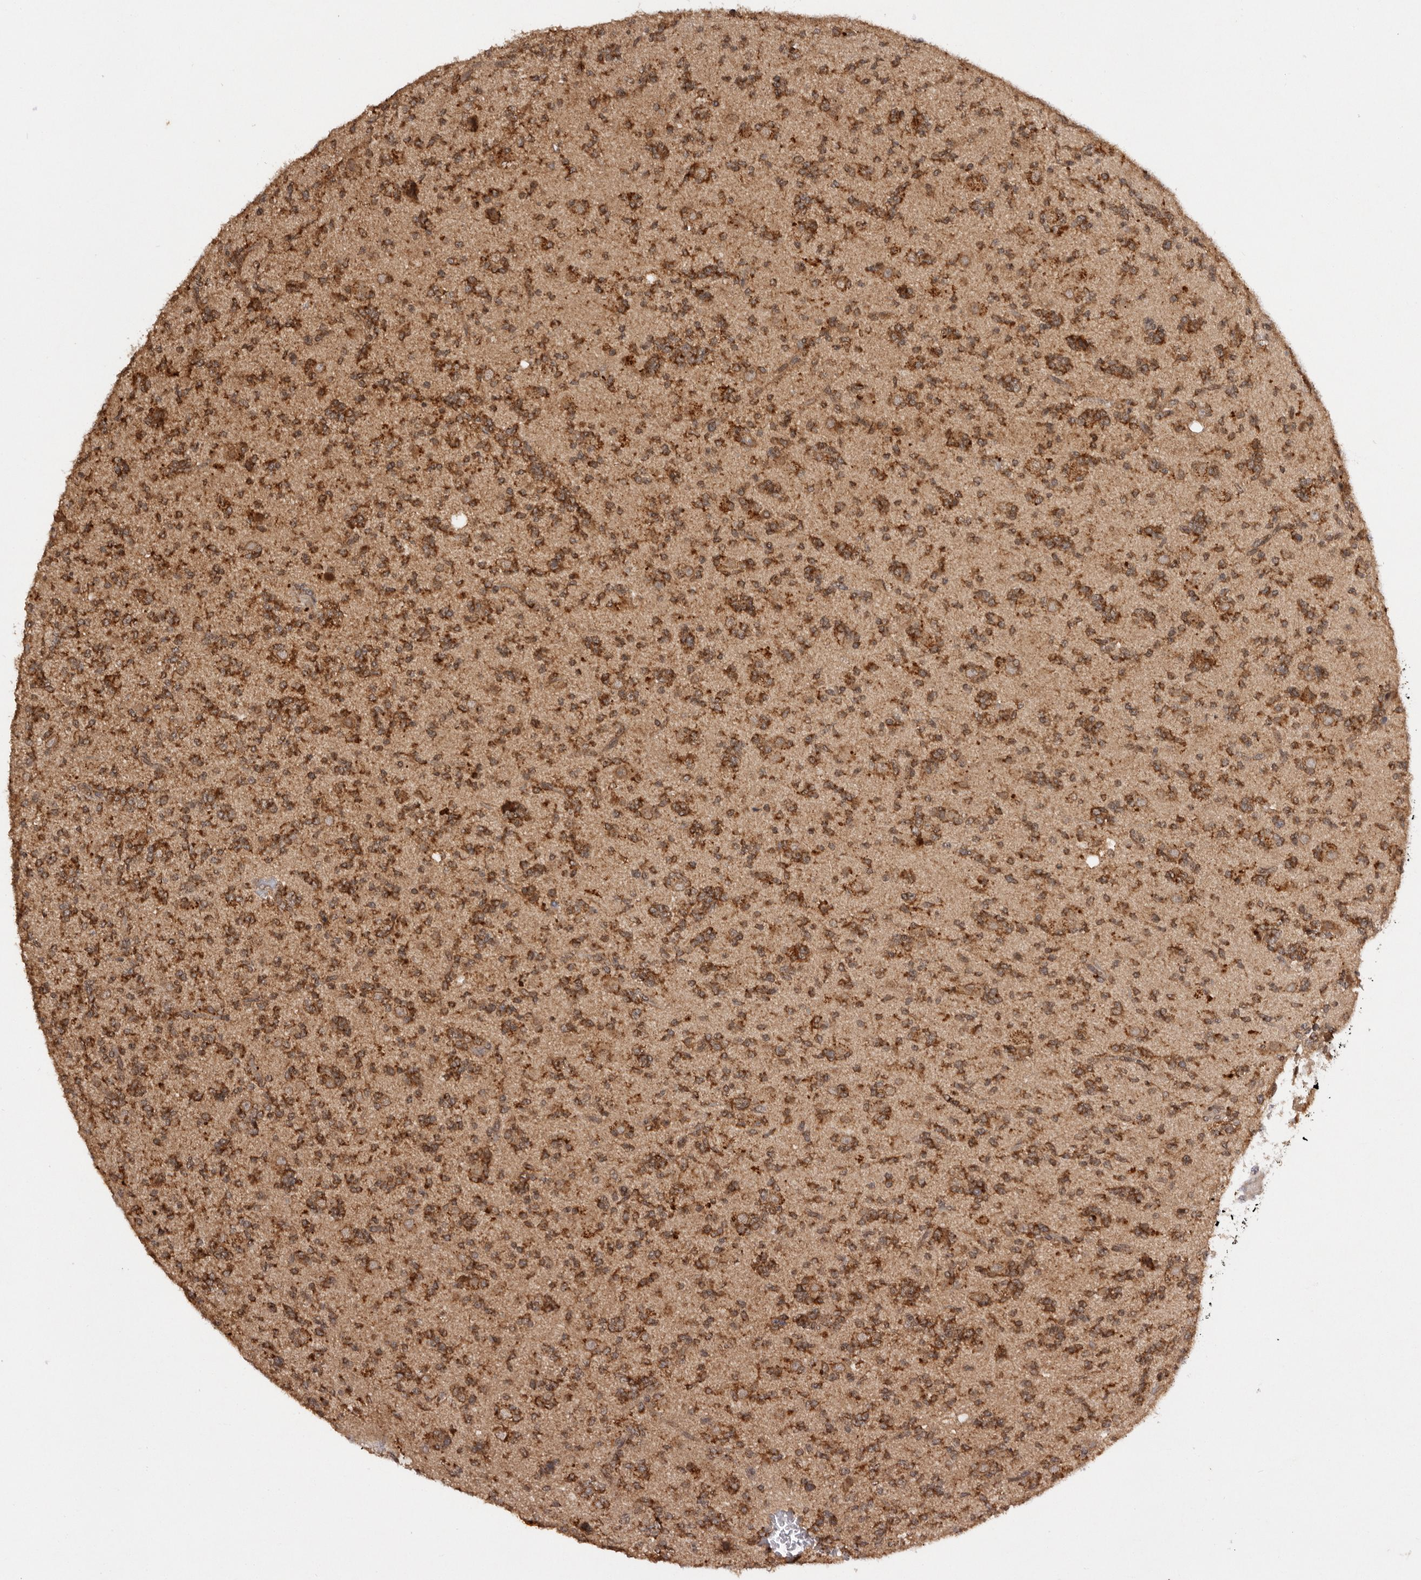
{"staining": {"intensity": "strong", "quantity": ">75%", "location": "cytoplasmic/membranous"}, "tissue": "glioma", "cell_type": "Tumor cells", "image_type": "cancer", "snomed": [{"axis": "morphology", "description": "Glioma, malignant, High grade"}, {"axis": "topography", "description": "Brain"}], "caption": "Immunohistochemistry (IHC) (DAB (3,3'-diaminobenzidine)) staining of human glioma shows strong cytoplasmic/membranous protein expression in about >75% of tumor cells. (Stains: DAB (3,3'-diaminobenzidine) in brown, nuclei in blue, Microscopy: brightfield microscopy at high magnification).", "gene": "TARS2", "patient": {"sex": "female", "age": 62}}